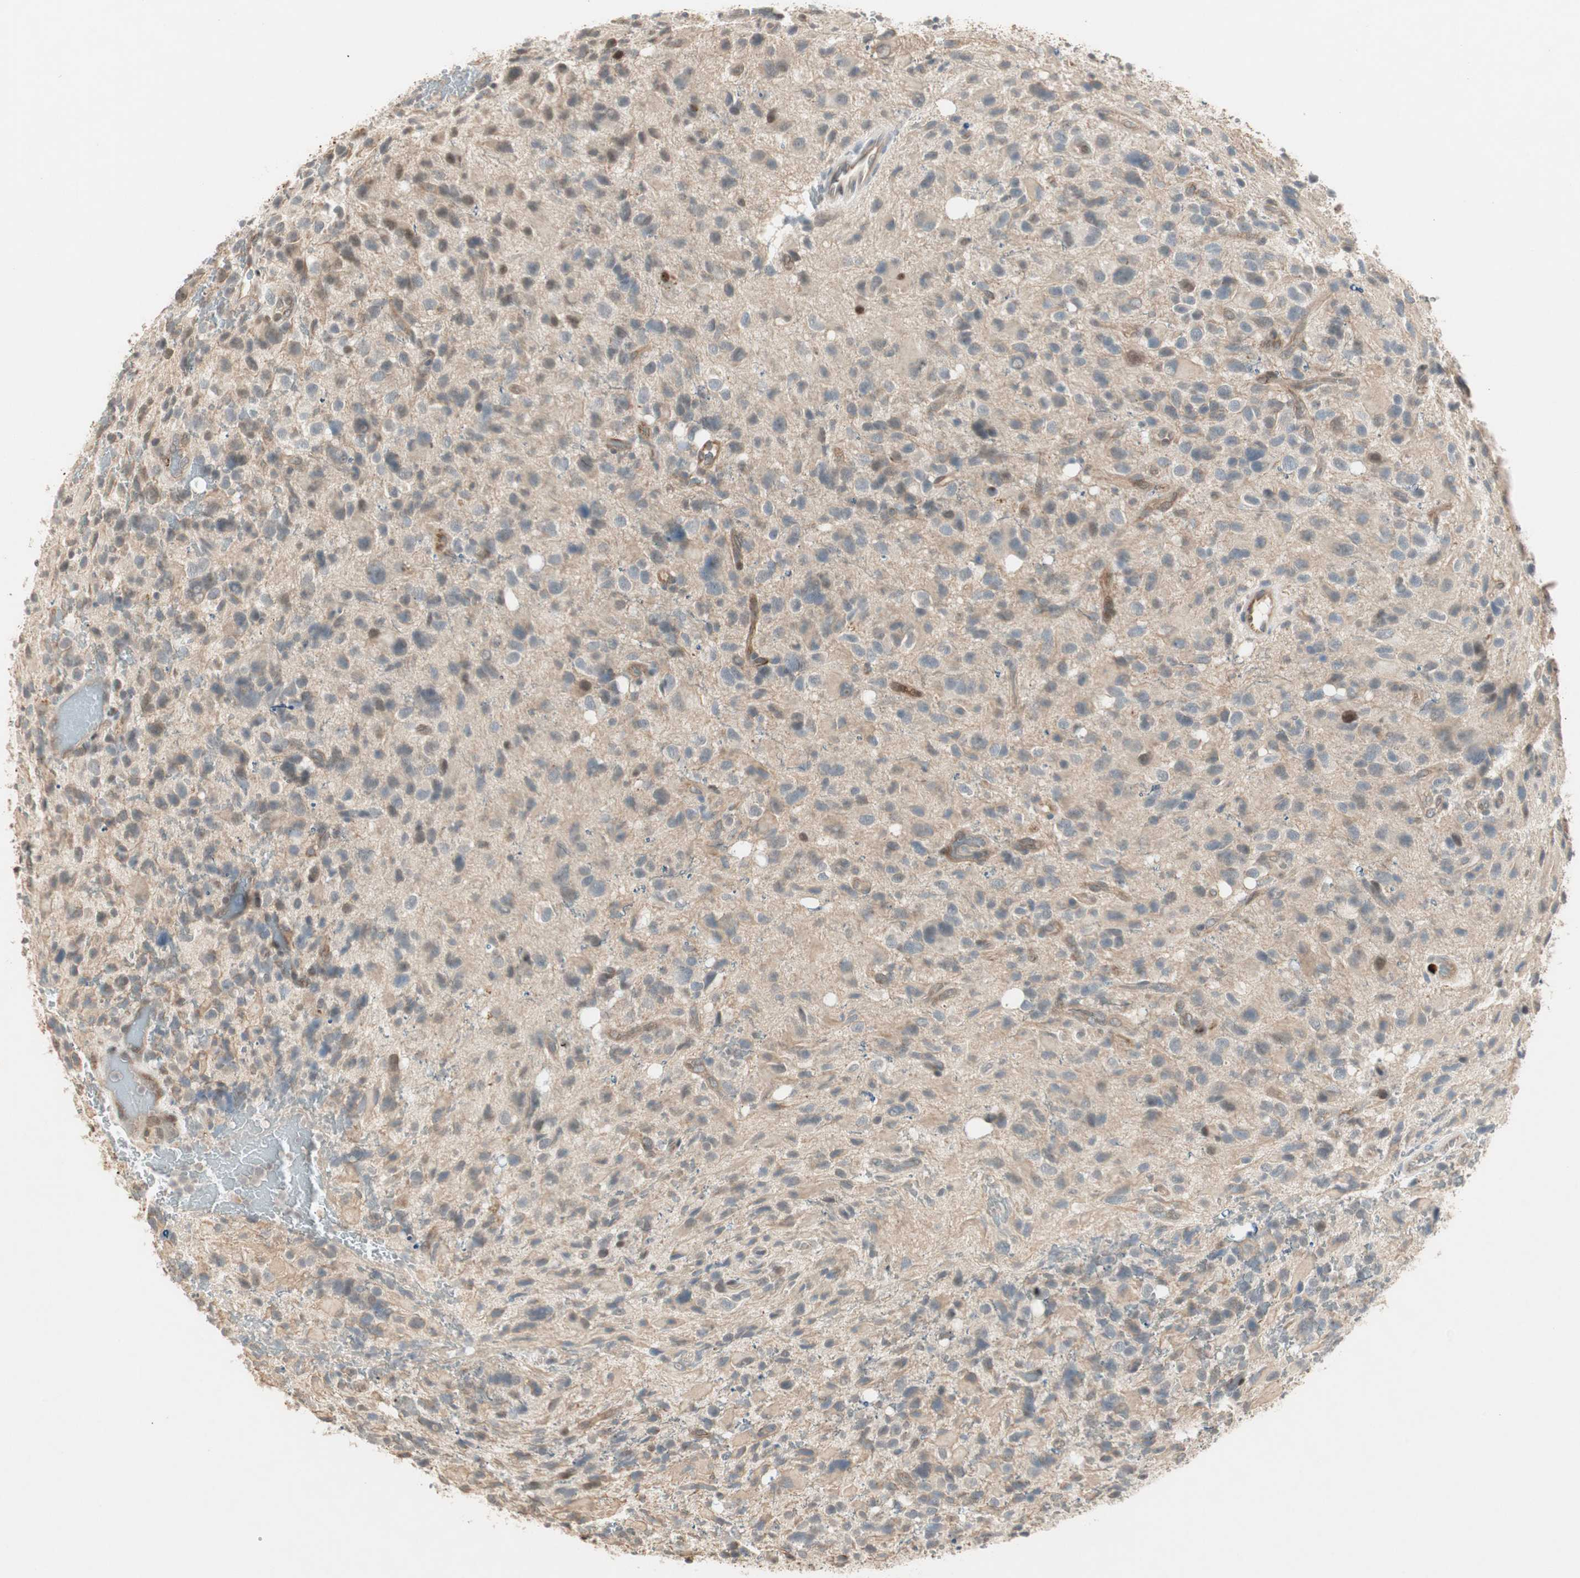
{"staining": {"intensity": "weak", "quantity": "25%-75%", "location": "cytoplasmic/membranous"}, "tissue": "glioma", "cell_type": "Tumor cells", "image_type": "cancer", "snomed": [{"axis": "morphology", "description": "Glioma, malignant, High grade"}, {"axis": "topography", "description": "Brain"}], "caption": "Human malignant high-grade glioma stained for a protein (brown) demonstrates weak cytoplasmic/membranous positive positivity in approximately 25%-75% of tumor cells.", "gene": "ACSL5", "patient": {"sex": "male", "age": 48}}